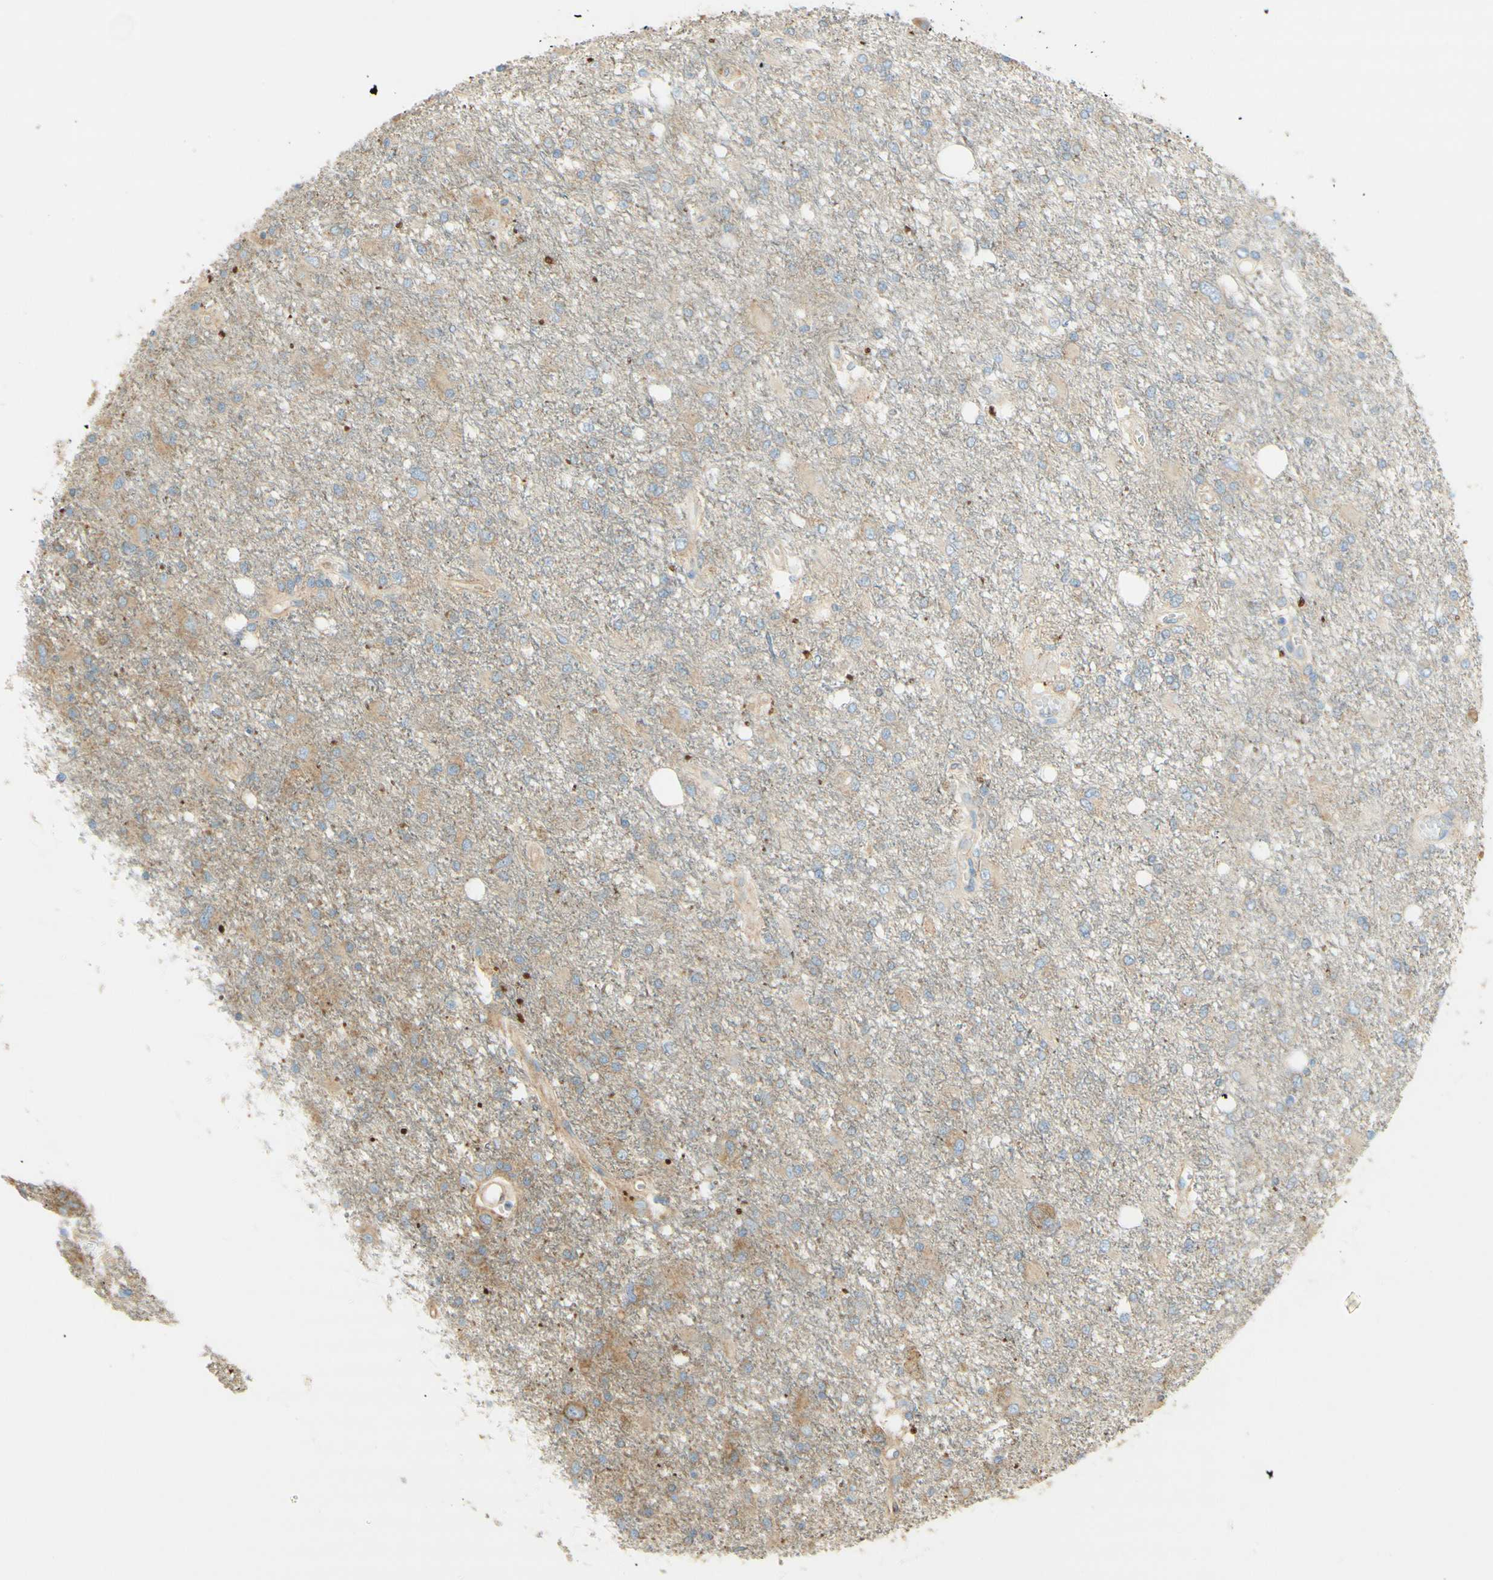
{"staining": {"intensity": "negative", "quantity": "none", "location": "none"}, "tissue": "glioma", "cell_type": "Tumor cells", "image_type": "cancer", "snomed": [{"axis": "morphology", "description": "Glioma, malignant, High grade"}, {"axis": "topography", "description": "Brain"}], "caption": "Immunohistochemistry (IHC) of human glioma displays no expression in tumor cells.", "gene": "CLTC", "patient": {"sex": "female", "age": 59}}